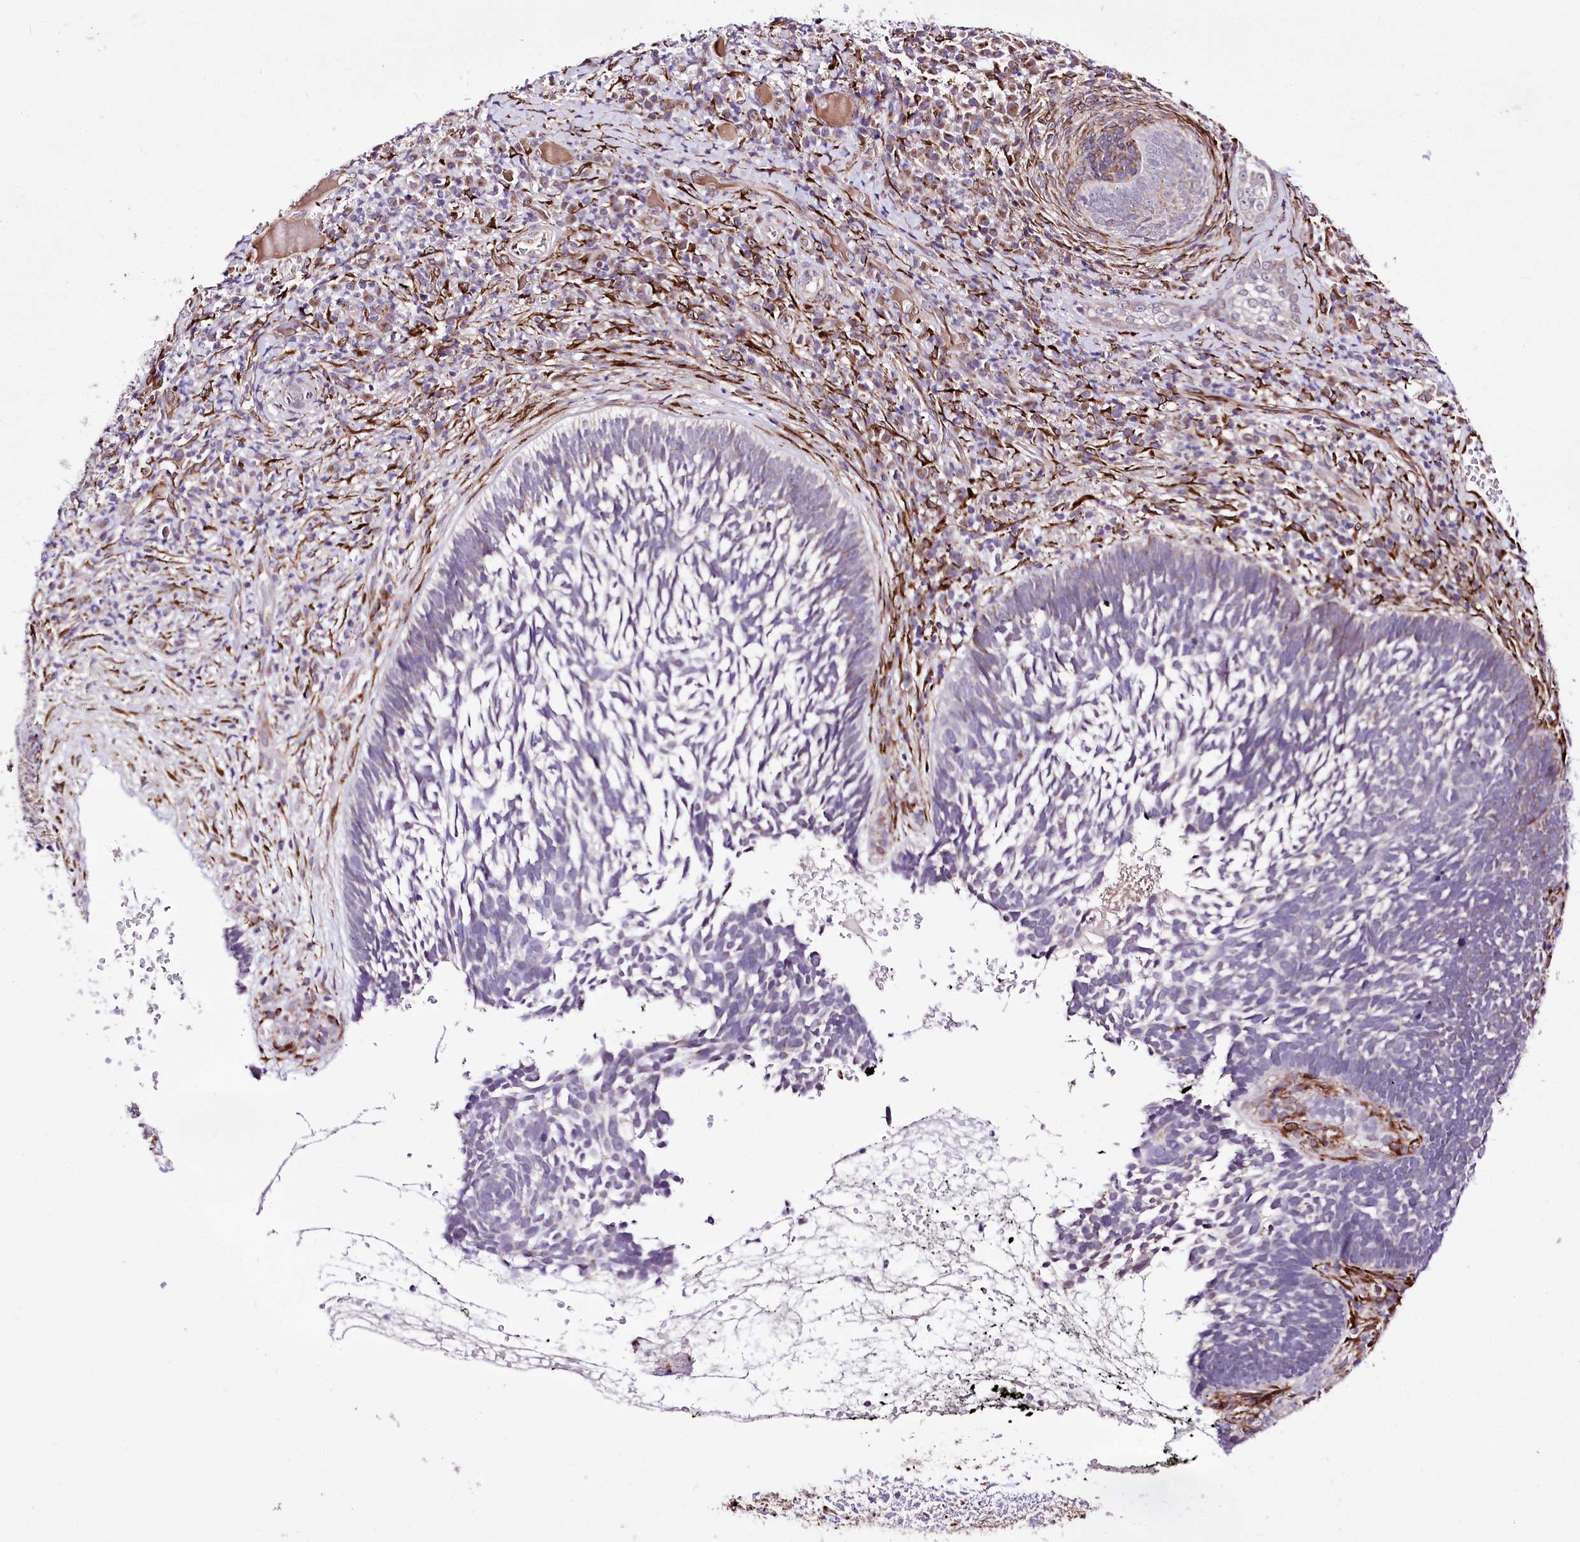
{"staining": {"intensity": "negative", "quantity": "none", "location": "none"}, "tissue": "skin cancer", "cell_type": "Tumor cells", "image_type": "cancer", "snomed": [{"axis": "morphology", "description": "Basal cell carcinoma"}, {"axis": "topography", "description": "Skin"}], "caption": "DAB (3,3'-diaminobenzidine) immunohistochemical staining of human skin basal cell carcinoma shows no significant expression in tumor cells. The staining was performed using DAB (3,3'-diaminobenzidine) to visualize the protein expression in brown, while the nuclei were stained in blue with hematoxylin (Magnification: 20x).", "gene": "WWC1", "patient": {"sex": "male", "age": 88}}